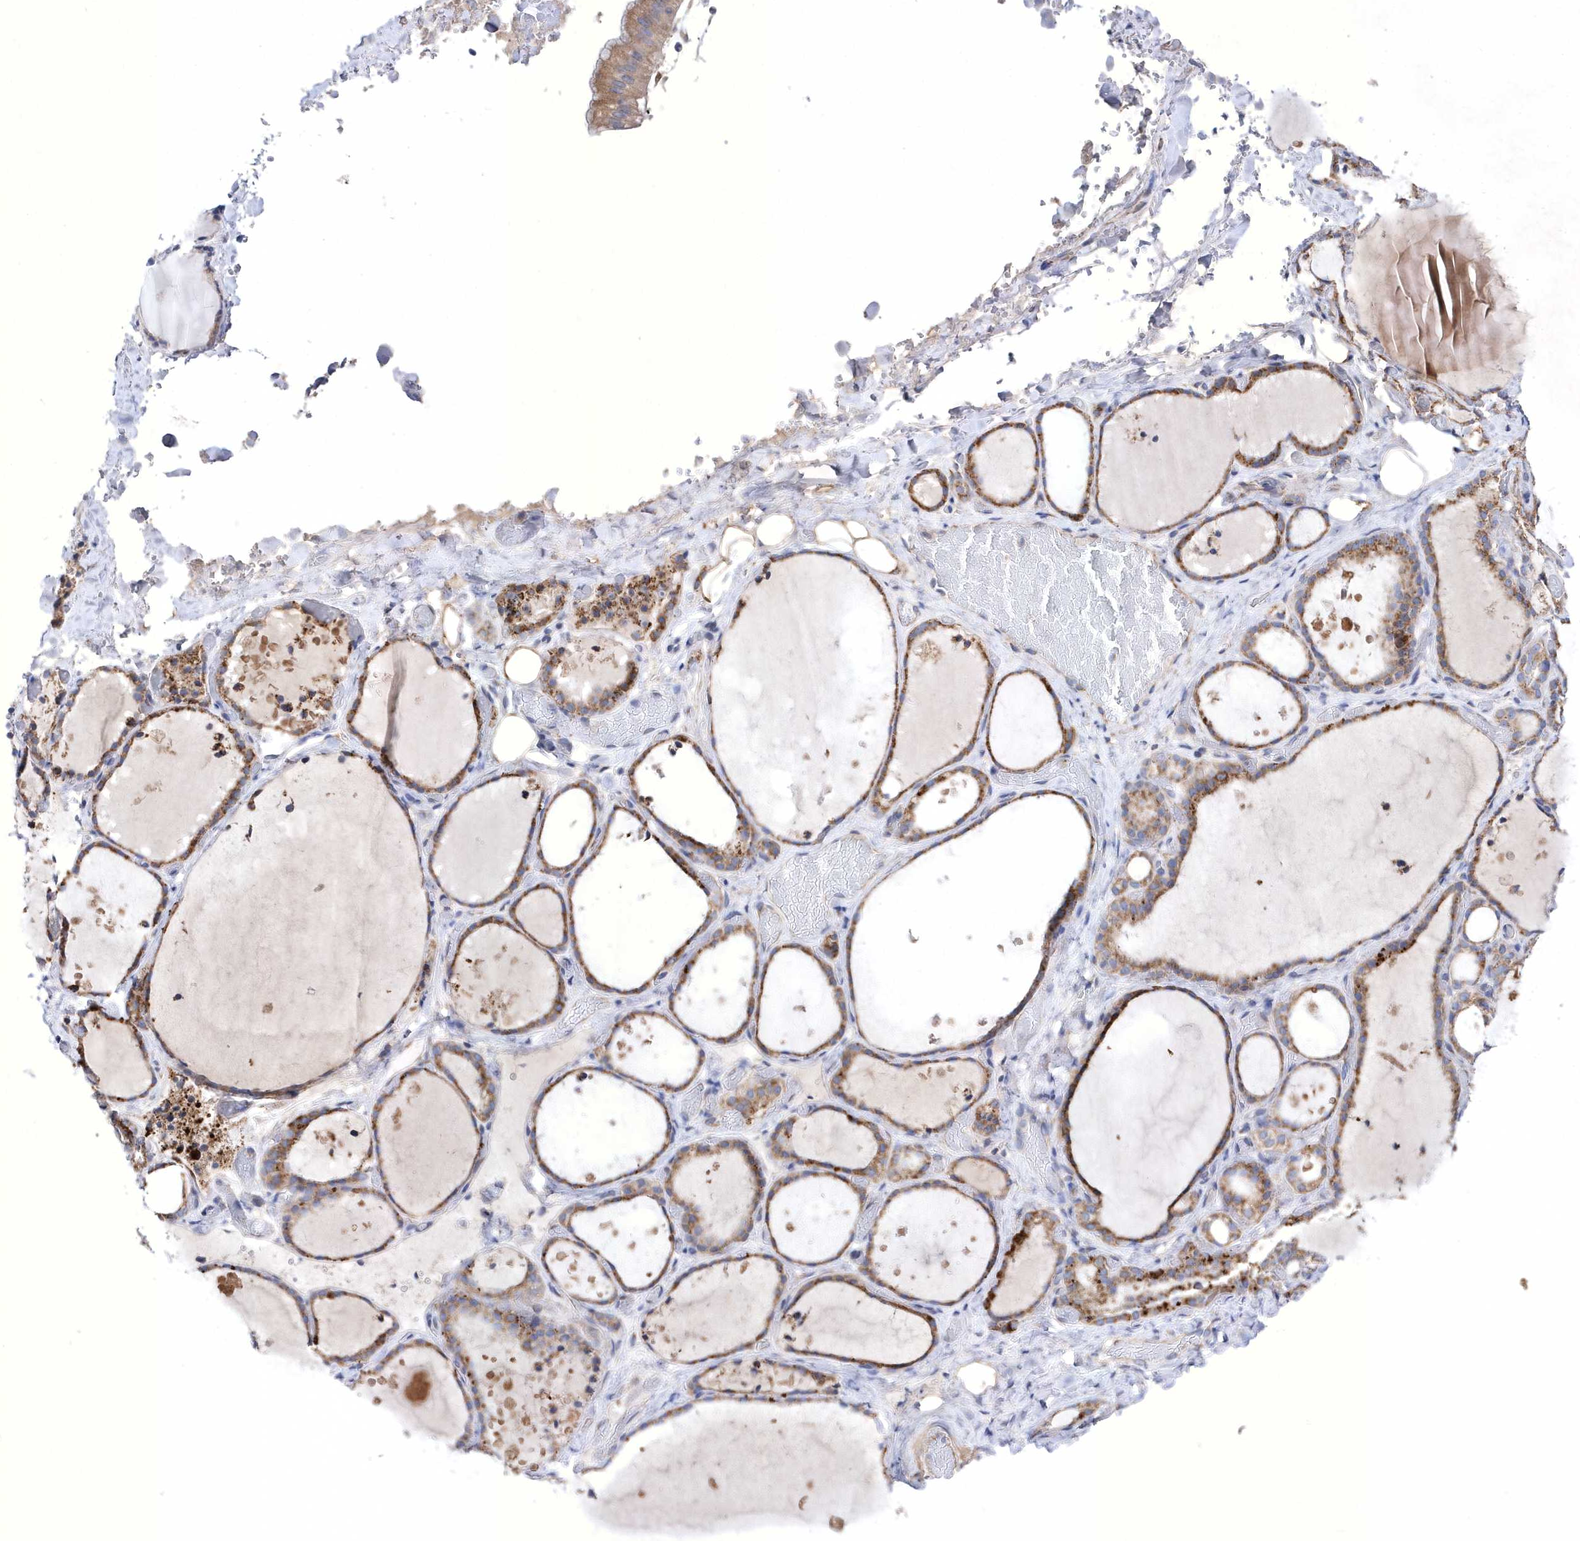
{"staining": {"intensity": "moderate", "quantity": ">75%", "location": "cytoplasmic/membranous"}, "tissue": "thyroid gland", "cell_type": "Glandular cells", "image_type": "normal", "snomed": [{"axis": "morphology", "description": "Normal tissue, NOS"}, {"axis": "topography", "description": "Thyroid gland"}], "caption": "This is an image of immunohistochemistry staining of benign thyroid gland, which shows moderate expression in the cytoplasmic/membranous of glandular cells.", "gene": "METTL8", "patient": {"sex": "female", "age": 44}}